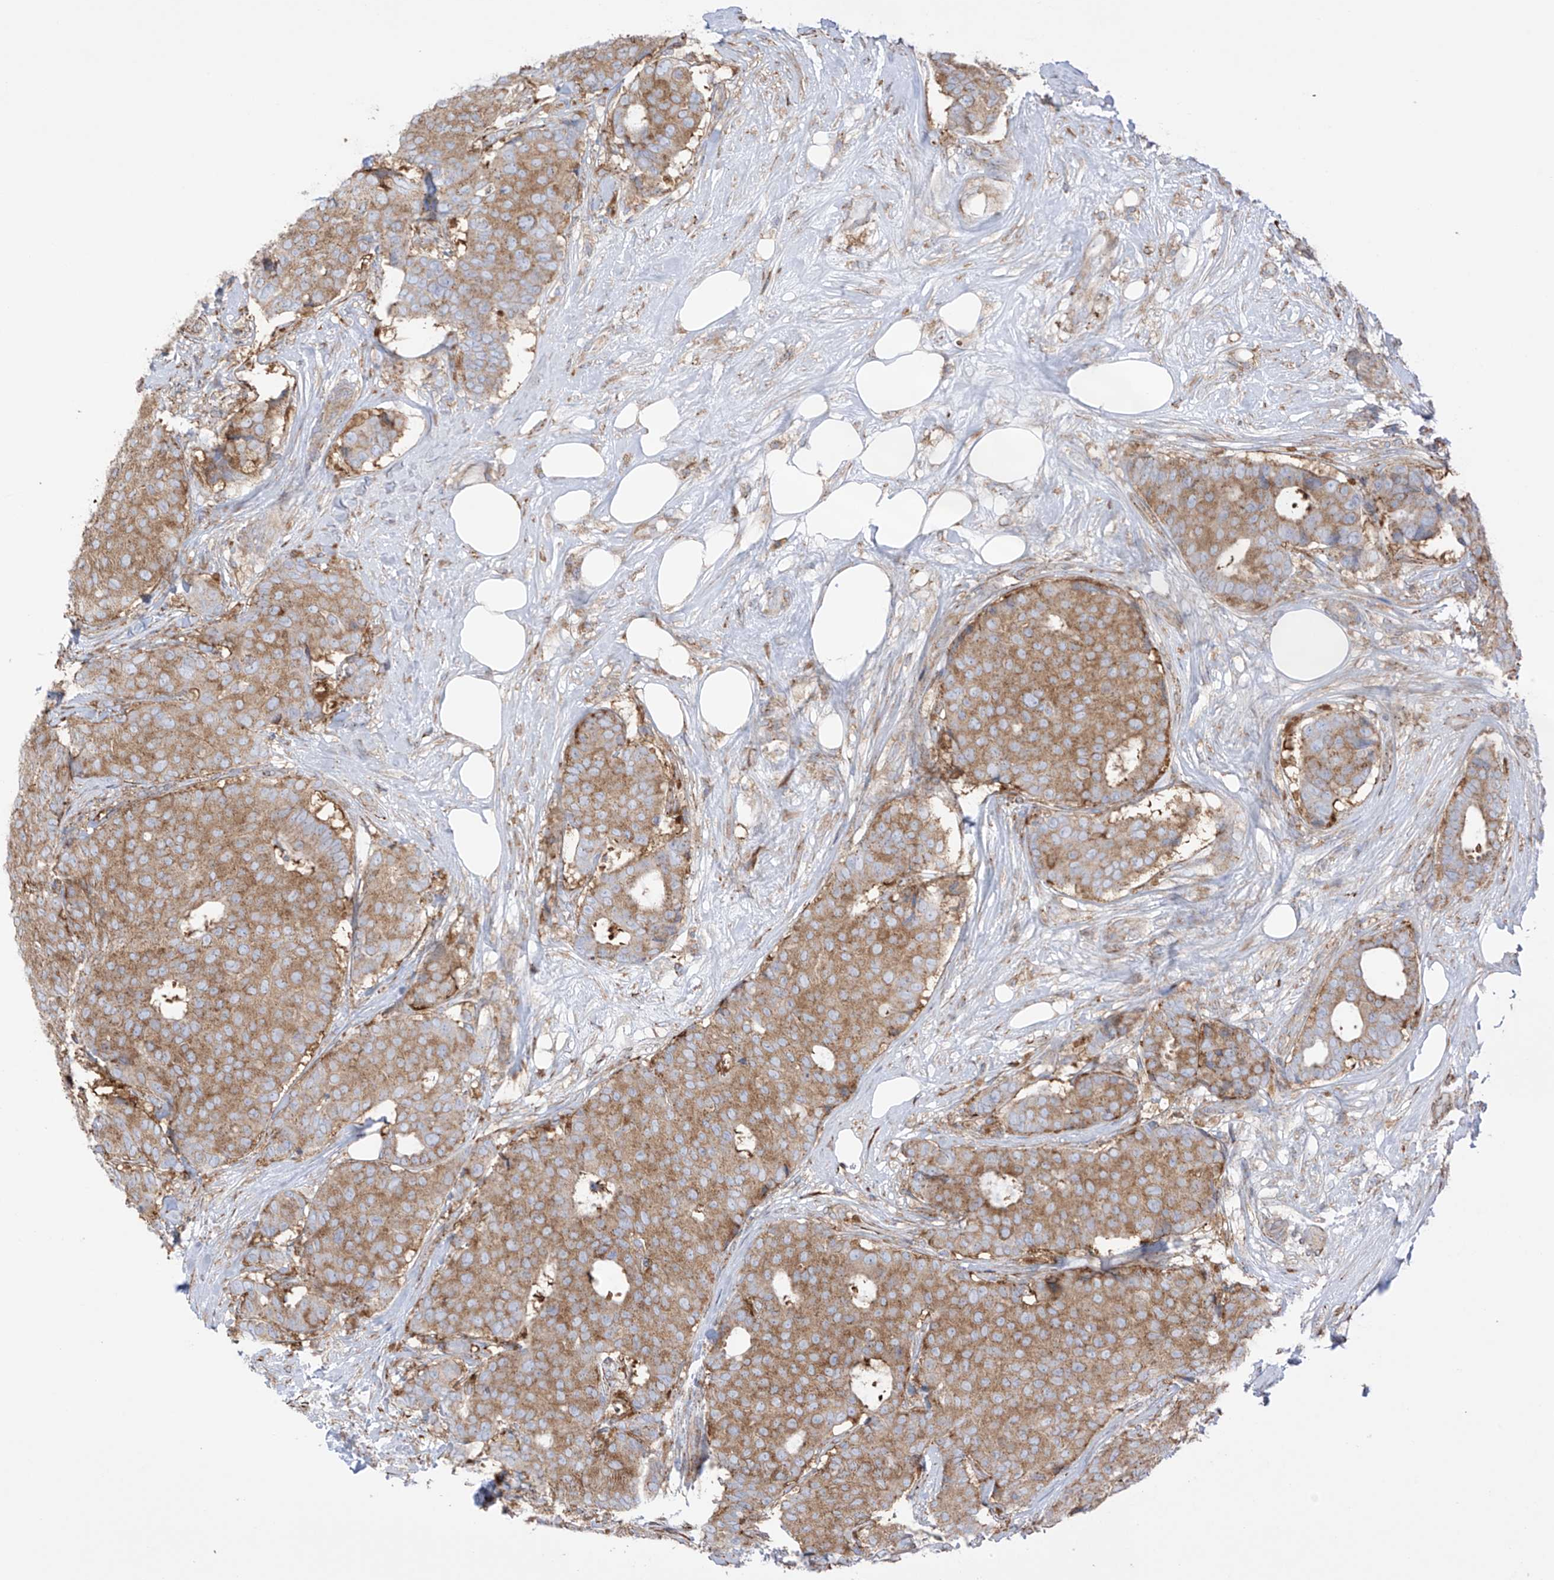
{"staining": {"intensity": "strong", "quantity": ">75%", "location": "cytoplasmic/membranous"}, "tissue": "breast cancer", "cell_type": "Tumor cells", "image_type": "cancer", "snomed": [{"axis": "morphology", "description": "Duct carcinoma"}, {"axis": "topography", "description": "Breast"}], "caption": "Immunohistochemistry (DAB) staining of breast infiltrating ductal carcinoma reveals strong cytoplasmic/membranous protein expression in about >75% of tumor cells.", "gene": "XKR3", "patient": {"sex": "female", "age": 75}}